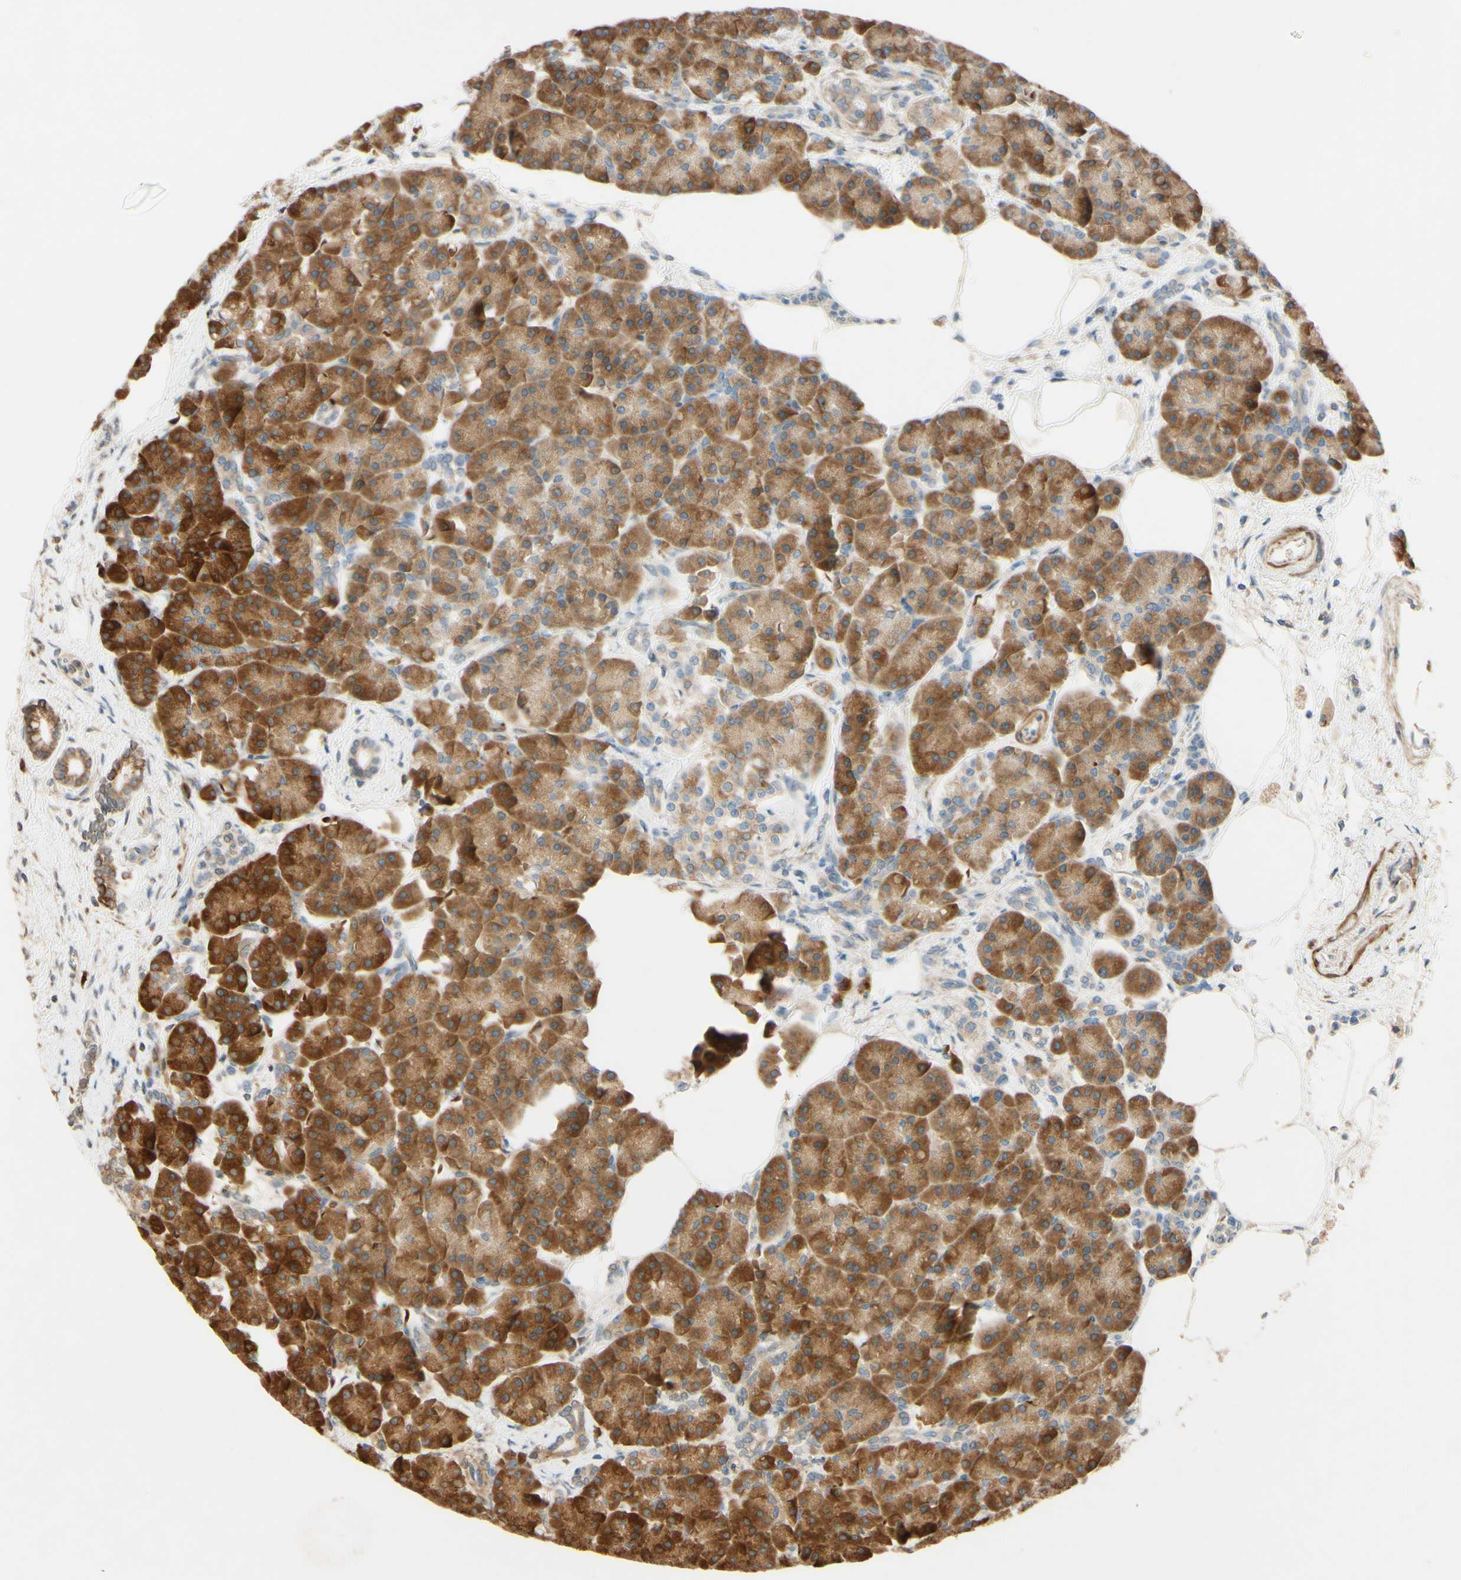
{"staining": {"intensity": "moderate", "quantity": ">75%", "location": "cytoplasmic/membranous"}, "tissue": "pancreas", "cell_type": "Exocrine glandular cells", "image_type": "normal", "snomed": [{"axis": "morphology", "description": "Normal tissue, NOS"}, {"axis": "topography", "description": "Pancreas"}], "caption": "Pancreas stained with DAB immunohistochemistry (IHC) demonstrates medium levels of moderate cytoplasmic/membranous expression in approximately >75% of exocrine glandular cells.", "gene": "PTPRU", "patient": {"sex": "female", "age": 70}}